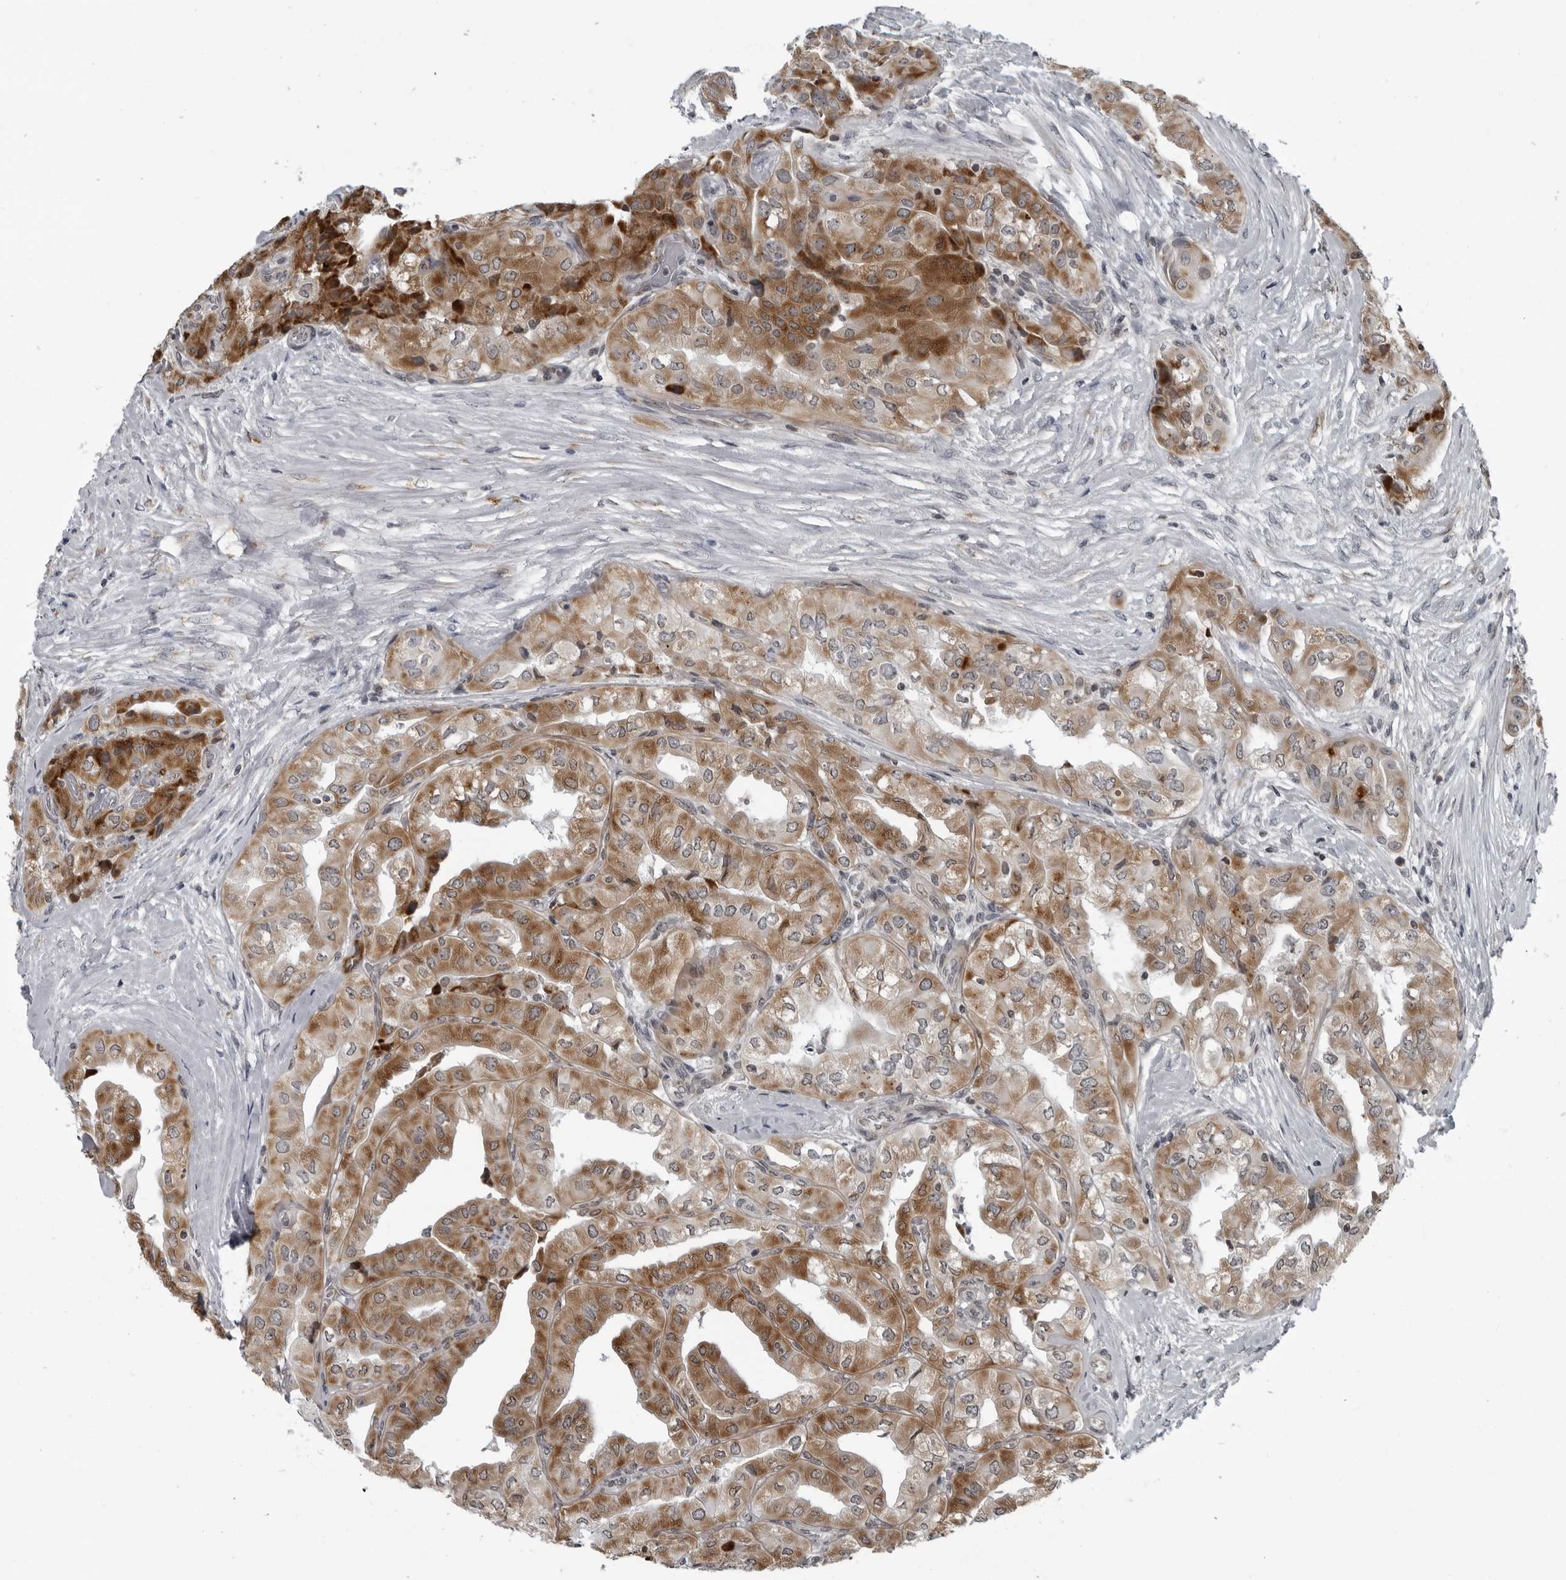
{"staining": {"intensity": "moderate", "quantity": ">75%", "location": "cytoplasmic/membranous"}, "tissue": "thyroid cancer", "cell_type": "Tumor cells", "image_type": "cancer", "snomed": [{"axis": "morphology", "description": "Papillary adenocarcinoma, NOS"}, {"axis": "topography", "description": "Thyroid gland"}], "caption": "Thyroid cancer (papillary adenocarcinoma) stained for a protein displays moderate cytoplasmic/membranous positivity in tumor cells.", "gene": "RTCA", "patient": {"sex": "female", "age": 59}}